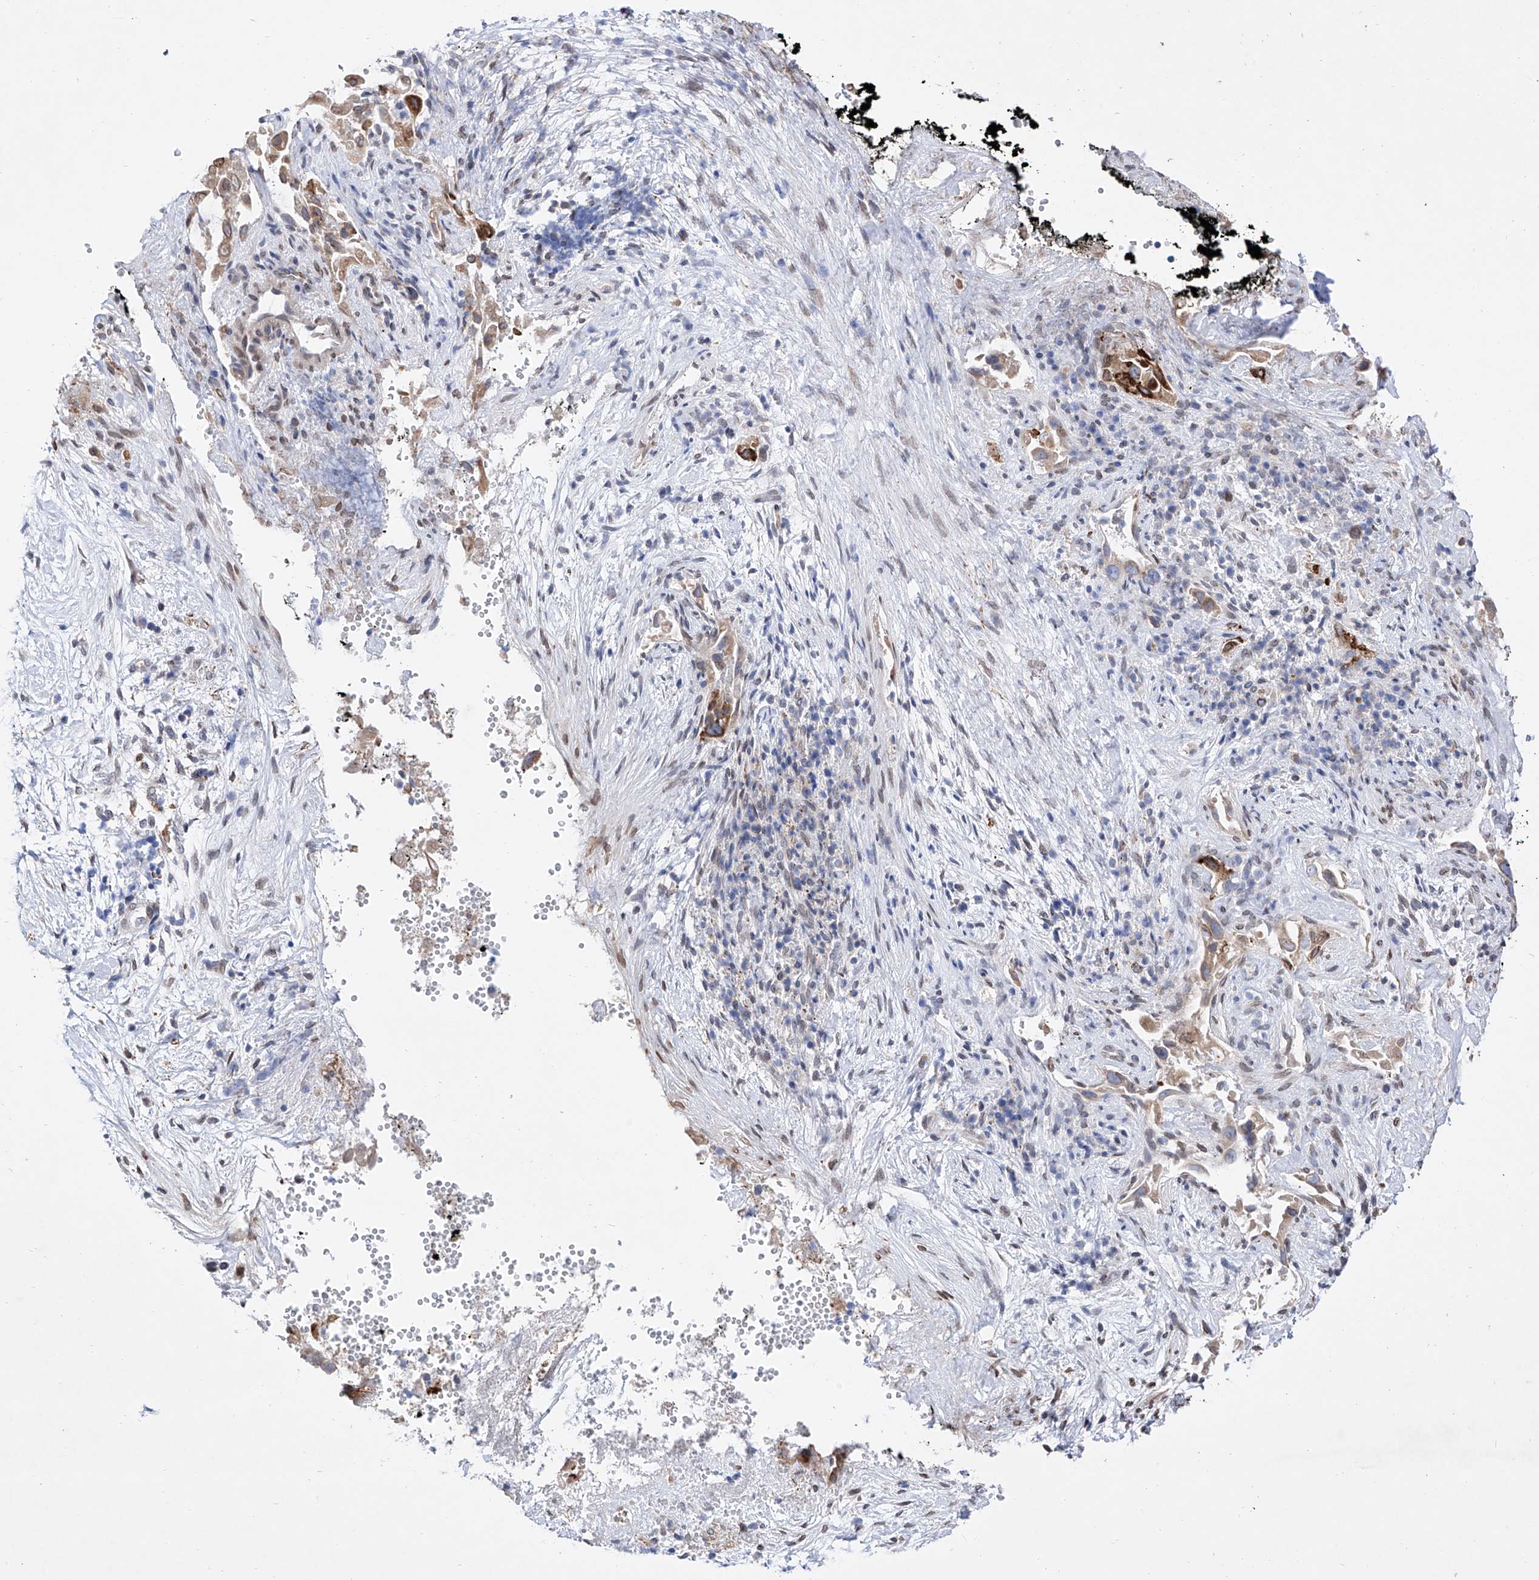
{"staining": {"intensity": "moderate", "quantity": "<25%", "location": "cytoplasmic/membranous"}, "tissue": "pancreatic cancer", "cell_type": "Tumor cells", "image_type": "cancer", "snomed": [{"axis": "morphology", "description": "Inflammation, NOS"}, {"axis": "morphology", "description": "Adenocarcinoma, NOS"}, {"axis": "topography", "description": "Pancreas"}], "caption": "Immunohistochemical staining of human pancreatic cancer reveals low levels of moderate cytoplasmic/membranous protein positivity in about <25% of tumor cells. The protein of interest is stained brown, and the nuclei are stained in blue (DAB IHC with brightfield microscopy, high magnification).", "gene": "LCLAT1", "patient": {"sex": "female", "age": 56}}